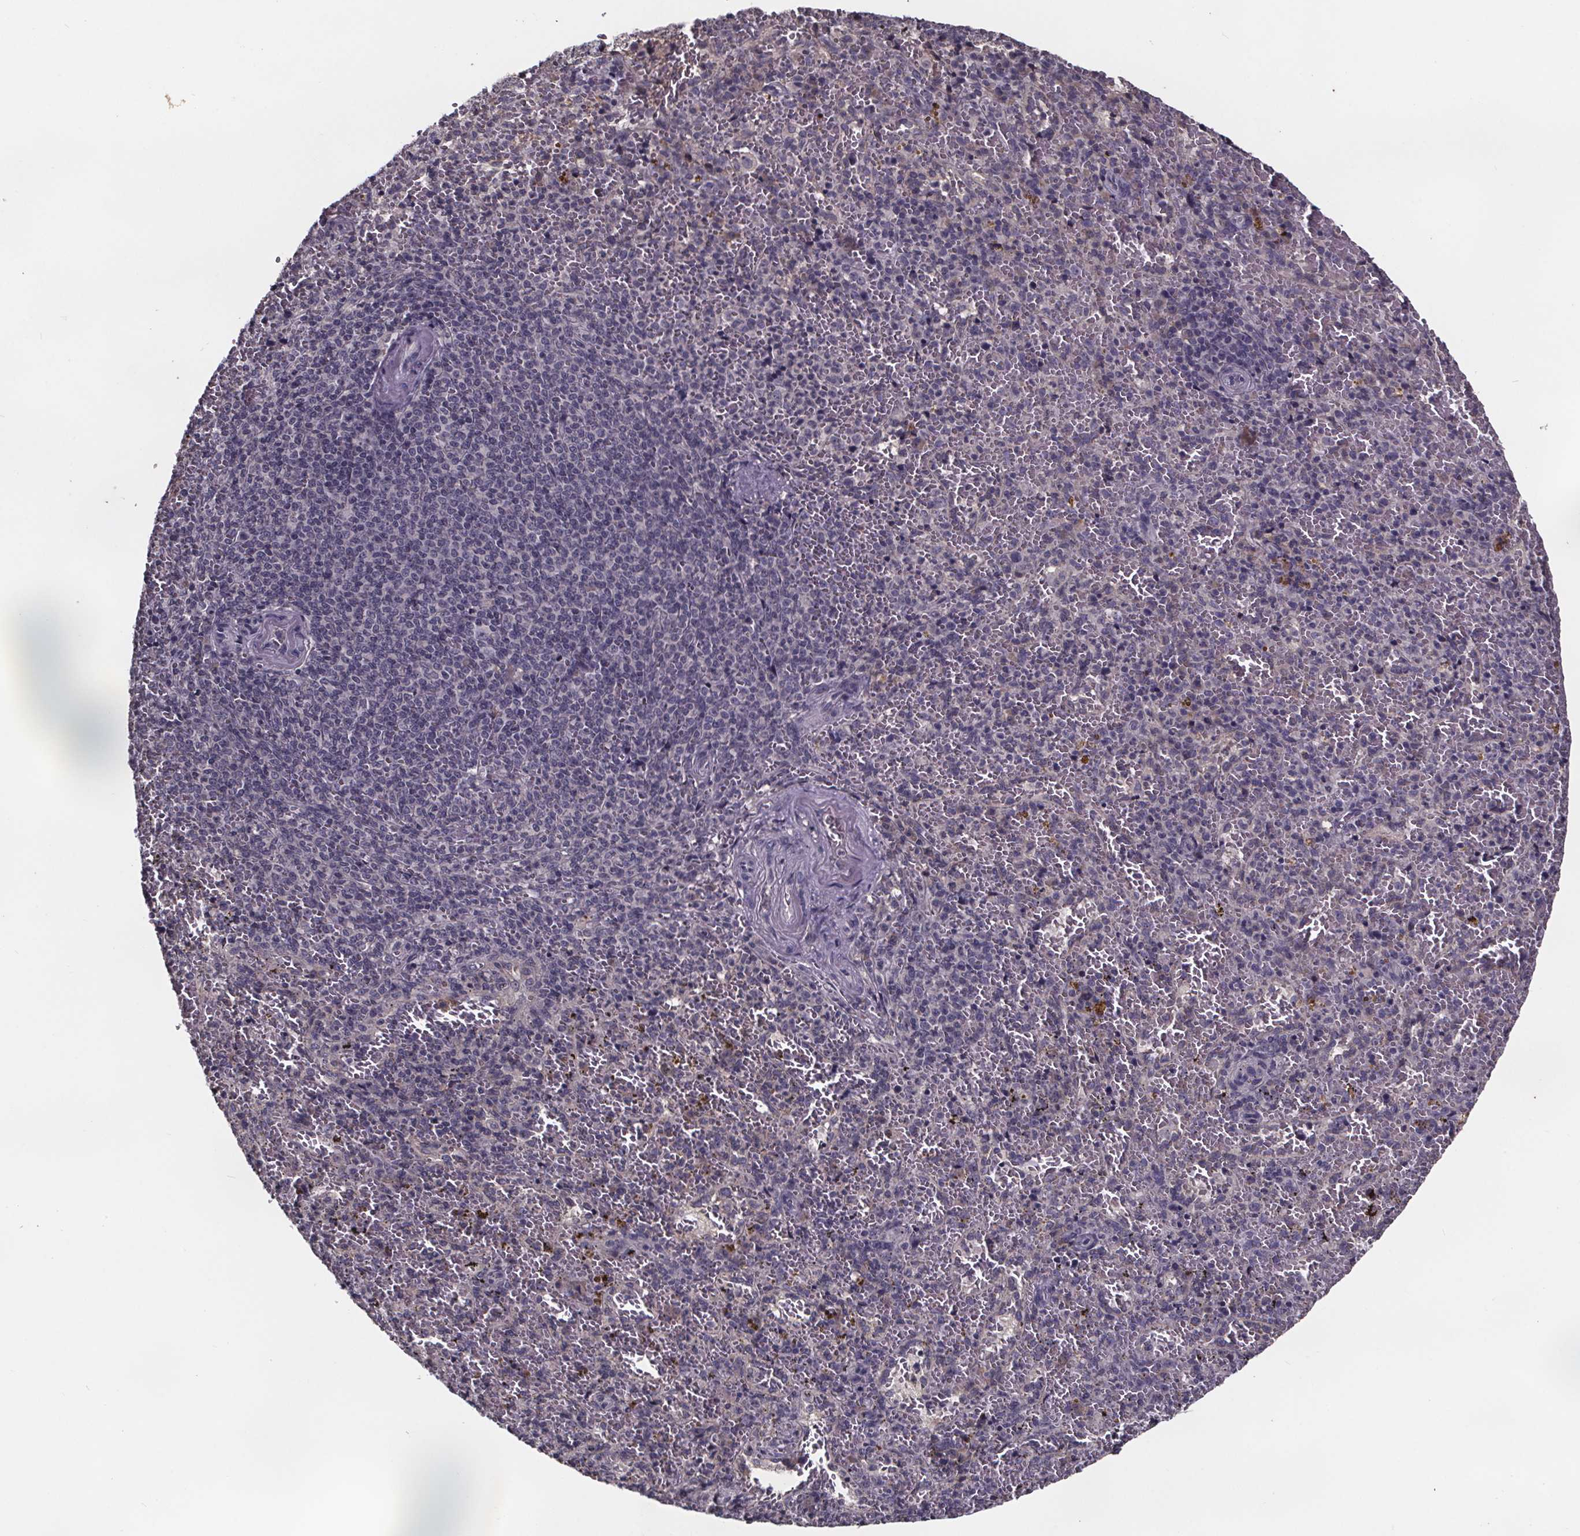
{"staining": {"intensity": "negative", "quantity": "none", "location": "none"}, "tissue": "spleen", "cell_type": "Cells in red pulp", "image_type": "normal", "snomed": [{"axis": "morphology", "description": "Normal tissue, NOS"}, {"axis": "topography", "description": "Spleen"}], "caption": "Immunohistochemical staining of normal spleen displays no significant staining in cells in red pulp.", "gene": "NPHP4", "patient": {"sex": "female", "age": 50}}